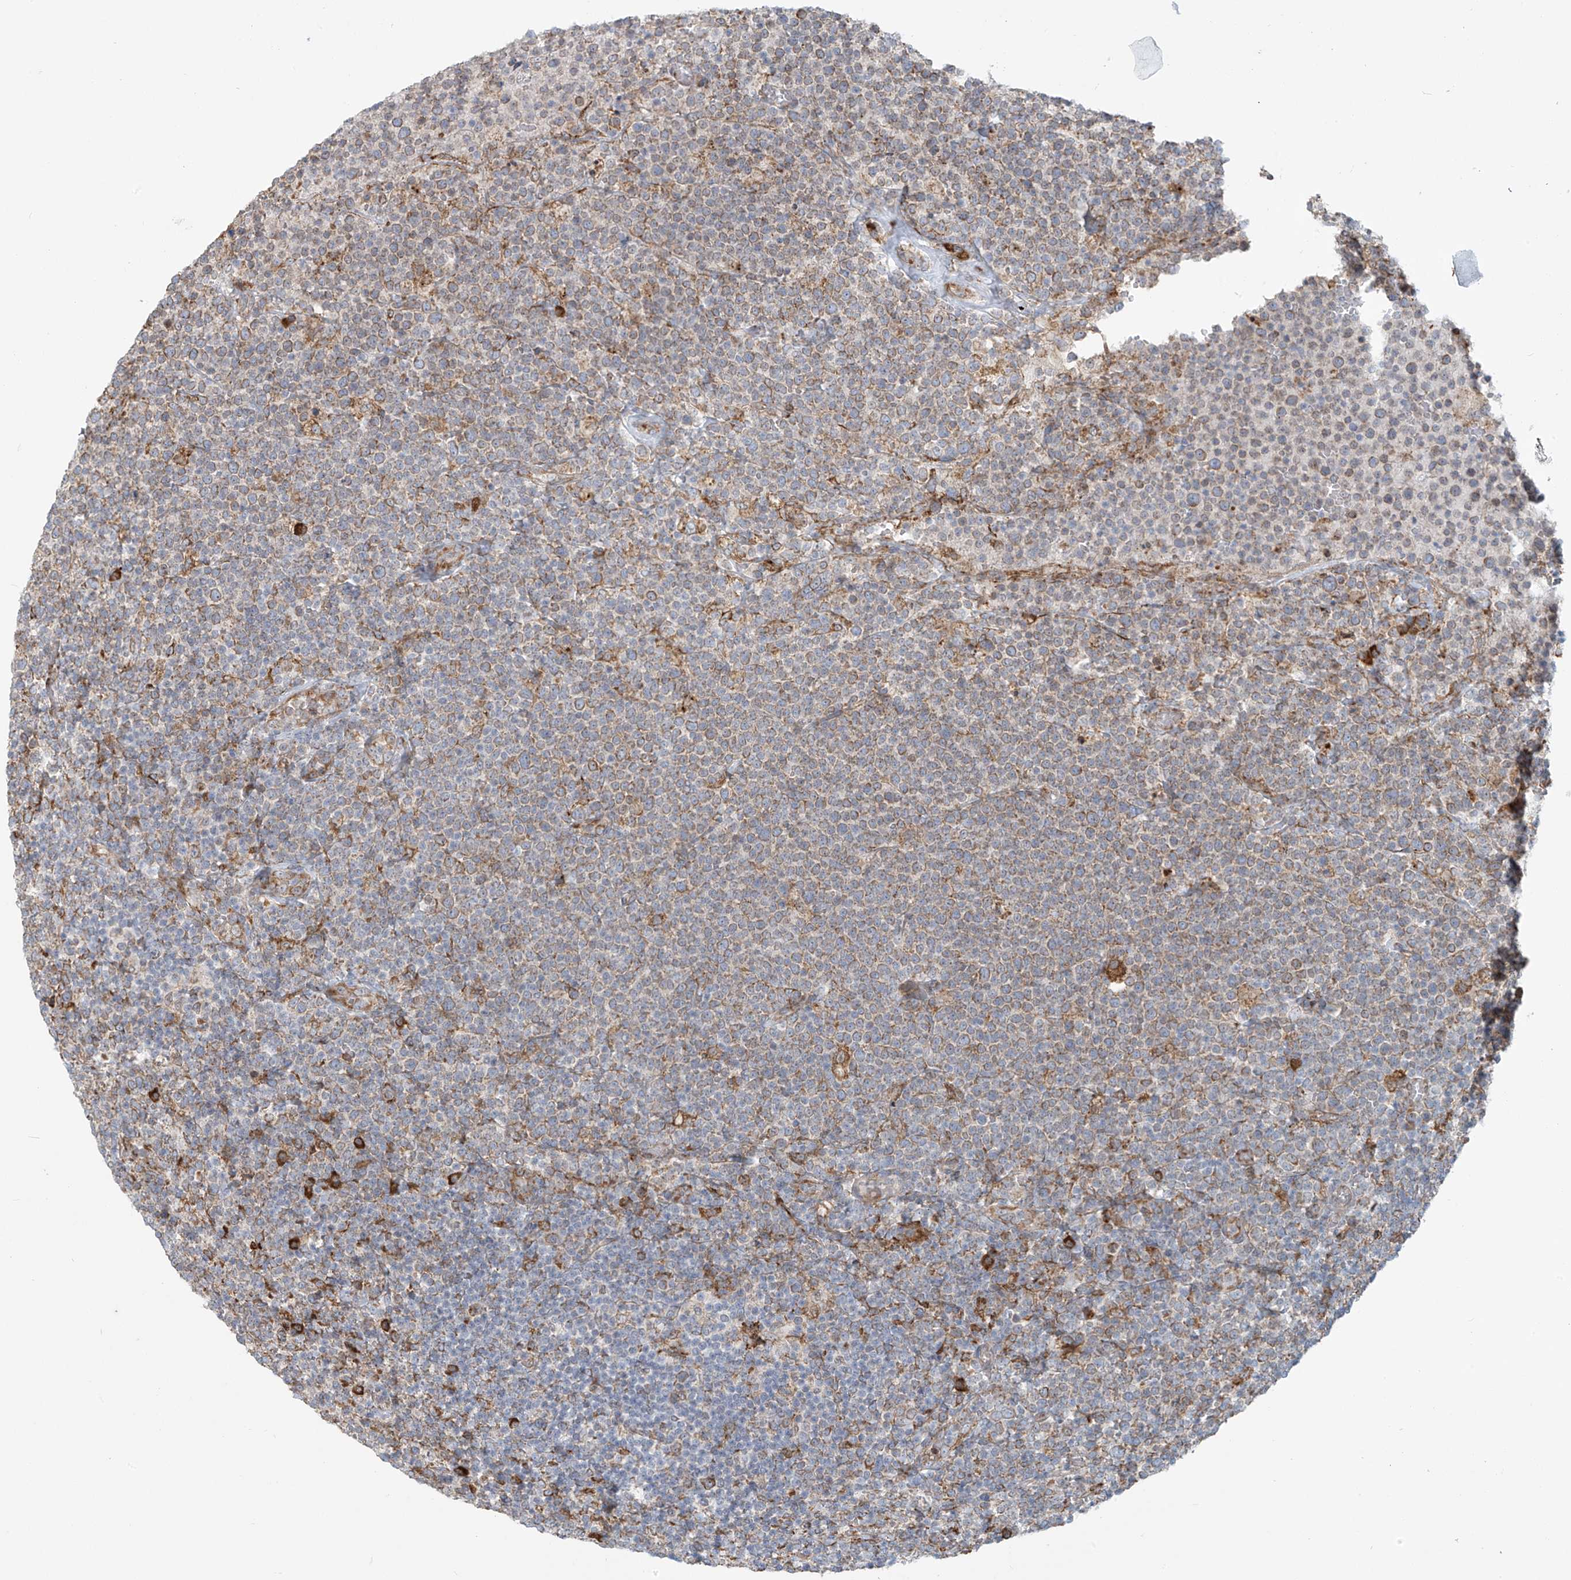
{"staining": {"intensity": "weak", "quantity": ">75%", "location": "cytoplasmic/membranous"}, "tissue": "lymphoma", "cell_type": "Tumor cells", "image_type": "cancer", "snomed": [{"axis": "morphology", "description": "Malignant lymphoma, non-Hodgkin's type, High grade"}, {"axis": "topography", "description": "Lymph node"}], "caption": "Human malignant lymphoma, non-Hodgkin's type (high-grade) stained with a brown dye exhibits weak cytoplasmic/membranous positive positivity in approximately >75% of tumor cells.", "gene": "KATNIP", "patient": {"sex": "male", "age": 61}}